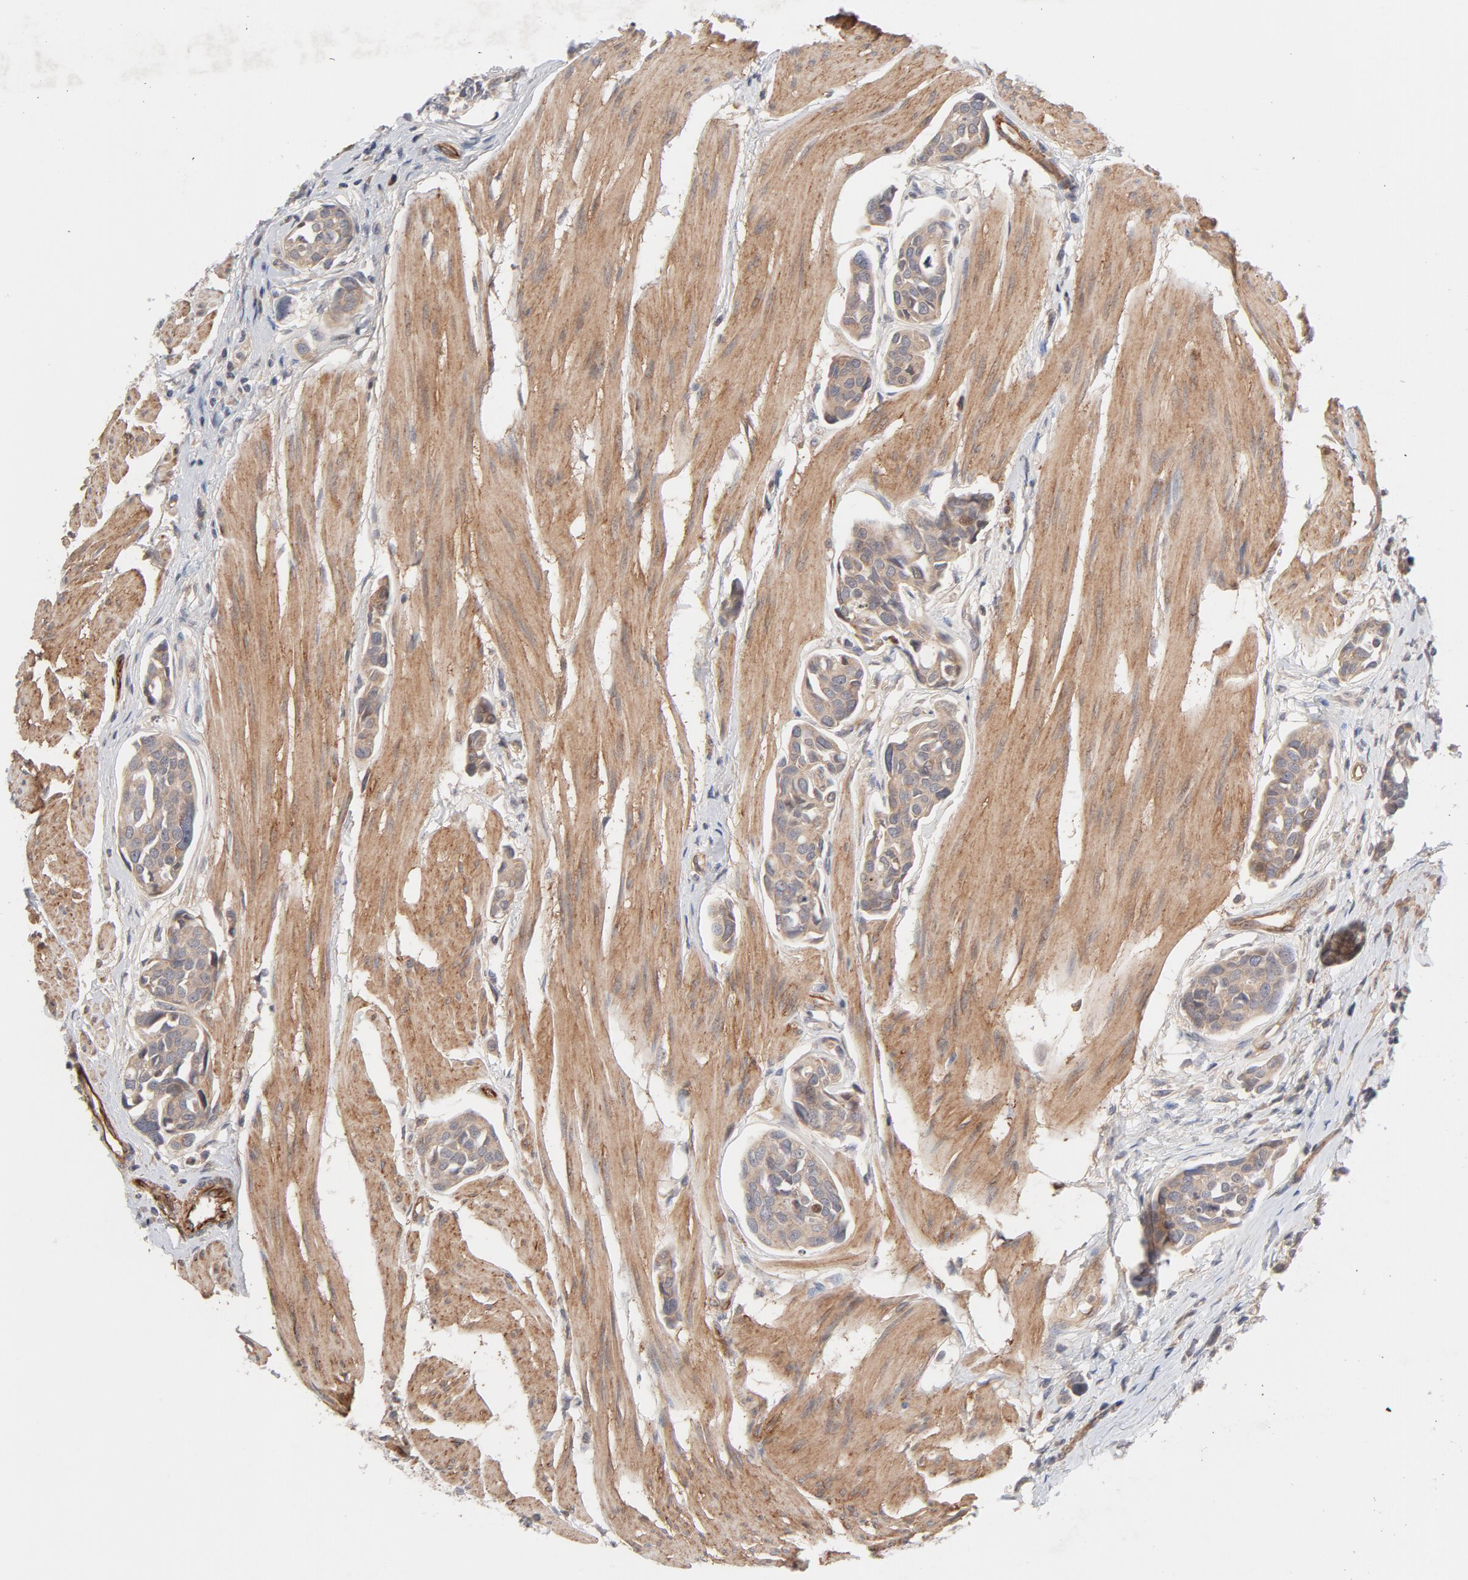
{"staining": {"intensity": "moderate", "quantity": ">75%", "location": "cytoplasmic/membranous"}, "tissue": "urothelial cancer", "cell_type": "Tumor cells", "image_type": "cancer", "snomed": [{"axis": "morphology", "description": "Urothelial carcinoma, High grade"}, {"axis": "topography", "description": "Urinary bladder"}], "caption": "High-grade urothelial carcinoma stained with a brown dye reveals moderate cytoplasmic/membranous positive expression in about >75% of tumor cells.", "gene": "DNAAF2", "patient": {"sex": "male", "age": 78}}